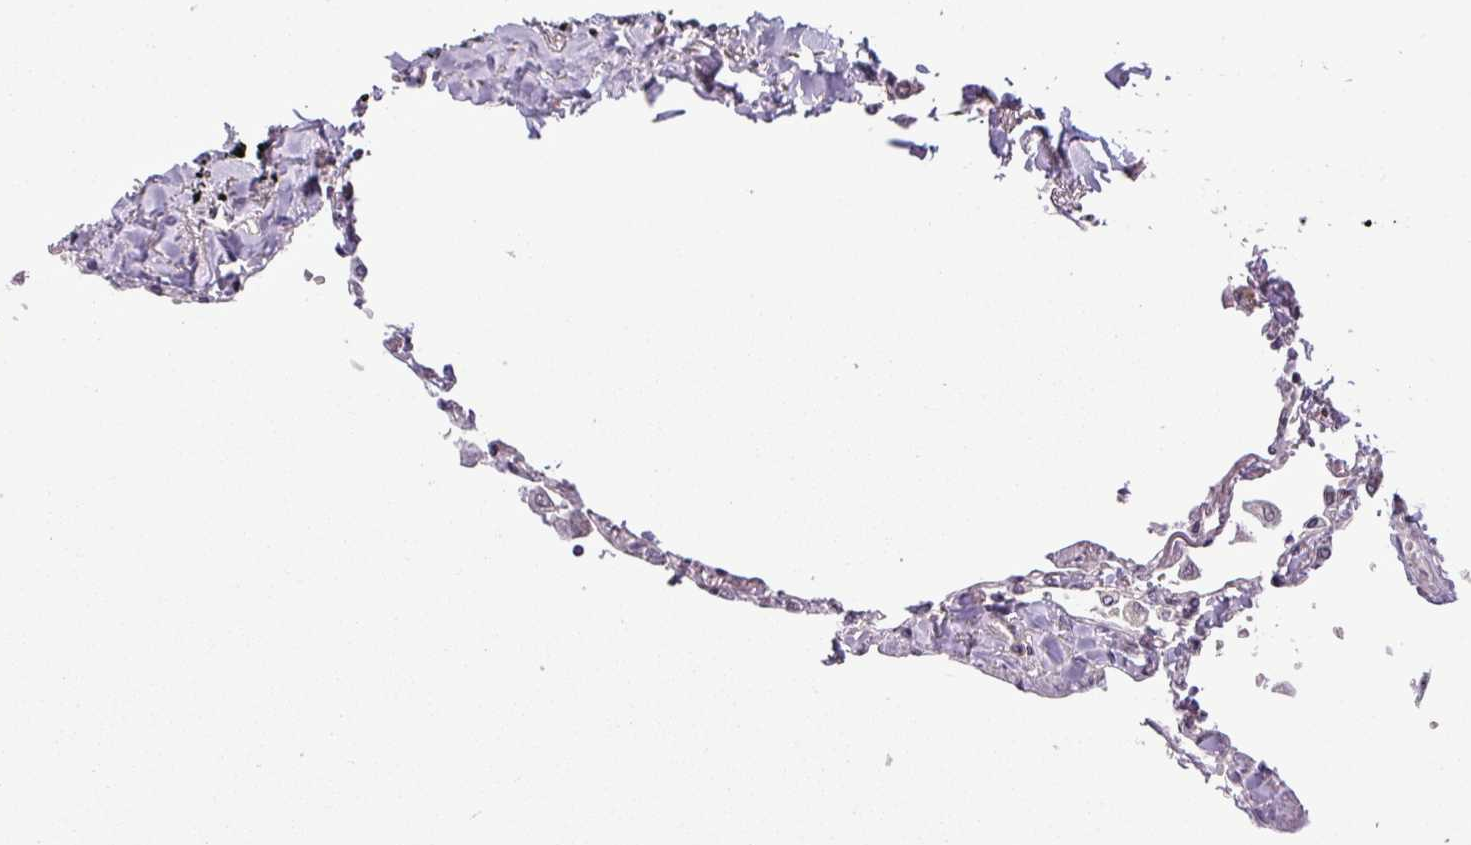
{"staining": {"intensity": "negative", "quantity": "none", "location": "none"}, "tissue": "lung", "cell_type": "Alveolar cells", "image_type": "normal", "snomed": [{"axis": "morphology", "description": "Normal tissue, NOS"}, {"axis": "topography", "description": "Lung"}], "caption": "A high-resolution photomicrograph shows IHC staining of unremarkable lung, which displays no significant positivity in alveolar cells.", "gene": "MFHAS1", "patient": {"sex": "female", "age": 67}}